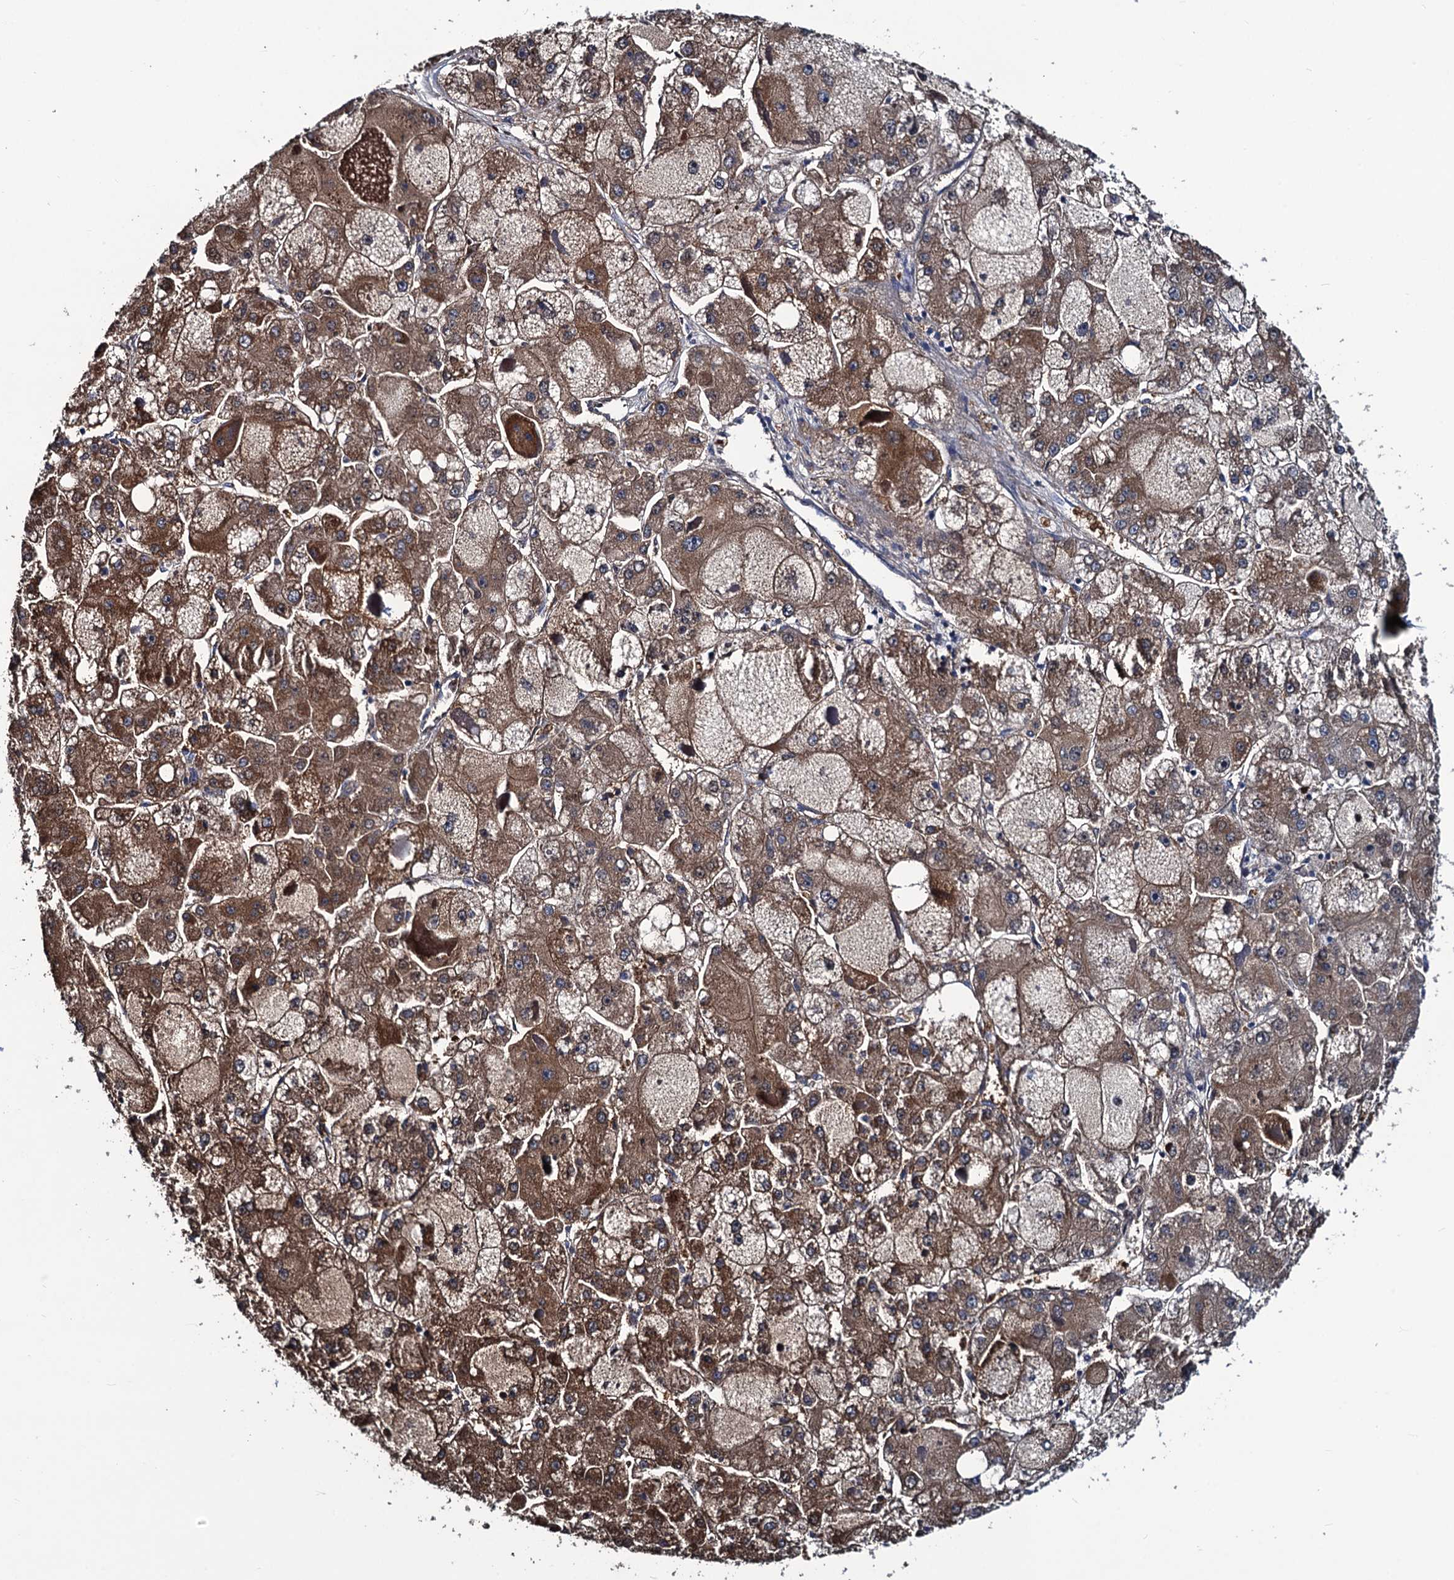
{"staining": {"intensity": "moderate", "quantity": ">75%", "location": "cytoplasmic/membranous"}, "tissue": "liver cancer", "cell_type": "Tumor cells", "image_type": "cancer", "snomed": [{"axis": "morphology", "description": "Carcinoma, Hepatocellular, NOS"}, {"axis": "topography", "description": "Liver"}], "caption": "Tumor cells show medium levels of moderate cytoplasmic/membranous expression in approximately >75% of cells in human hepatocellular carcinoma (liver).", "gene": "RTKN2", "patient": {"sex": "female", "age": 73}}